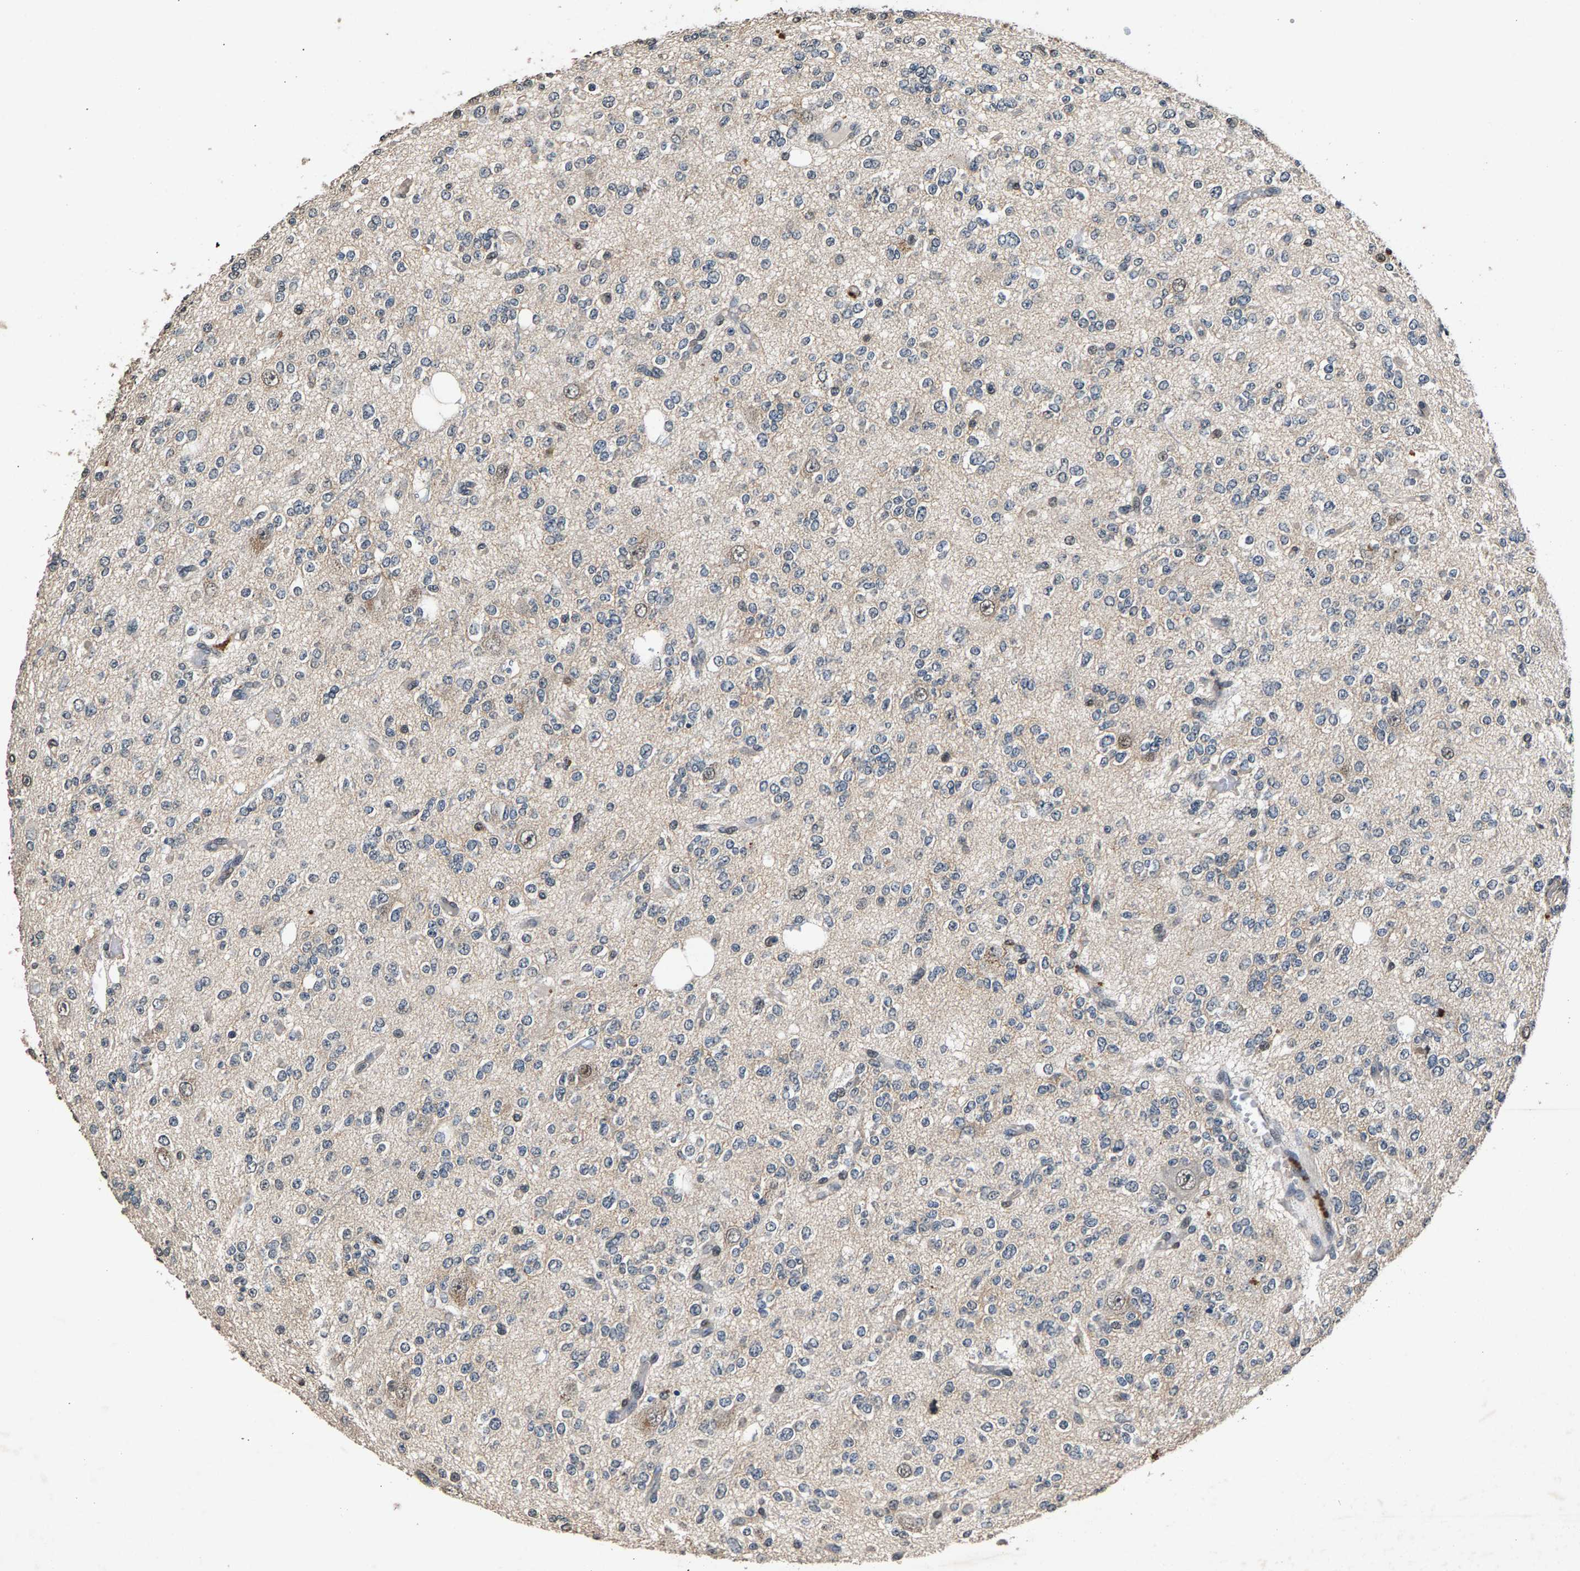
{"staining": {"intensity": "negative", "quantity": "none", "location": "none"}, "tissue": "glioma", "cell_type": "Tumor cells", "image_type": "cancer", "snomed": [{"axis": "morphology", "description": "Glioma, malignant, Low grade"}, {"axis": "topography", "description": "Brain"}], "caption": "An image of human malignant glioma (low-grade) is negative for staining in tumor cells. (Brightfield microscopy of DAB (3,3'-diaminobenzidine) immunohistochemistry (IHC) at high magnification).", "gene": "RBM33", "patient": {"sex": "male", "age": 38}}